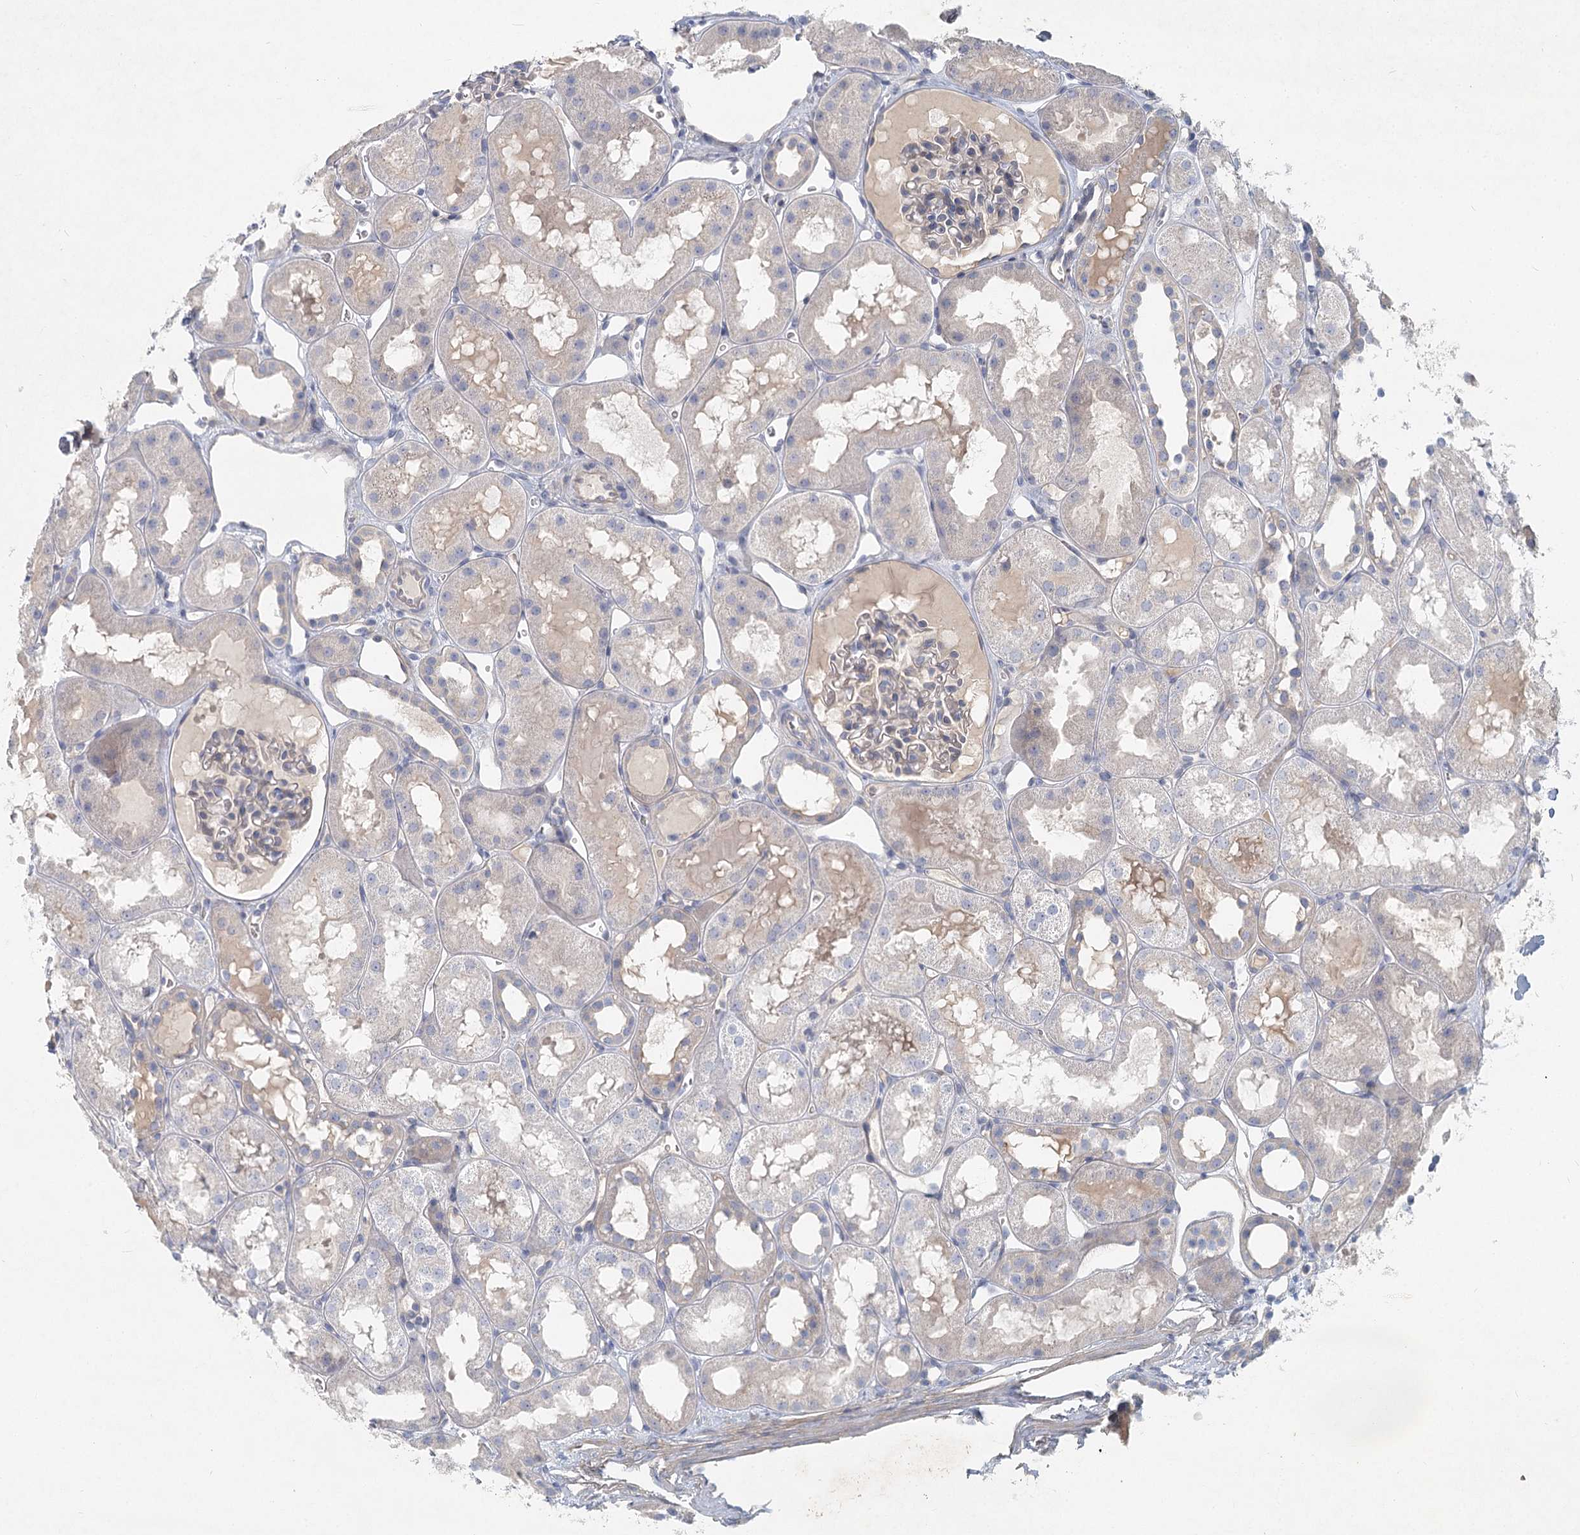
{"staining": {"intensity": "weak", "quantity": "<25%", "location": "cytoplasmic/membranous"}, "tissue": "kidney", "cell_type": "Cells in glomeruli", "image_type": "normal", "snomed": [{"axis": "morphology", "description": "Normal tissue, NOS"}, {"axis": "topography", "description": "Kidney"}, {"axis": "topography", "description": "Urinary bladder"}], "caption": "DAB (3,3'-diaminobenzidine) immunohistochemical staining of benign kidney displays no significant staining in cells in glomeruli. (DAB immunohistochemistry, high magnification).", "gene": "DNMBP", "patient": {"sex": "male", "age": 16}}